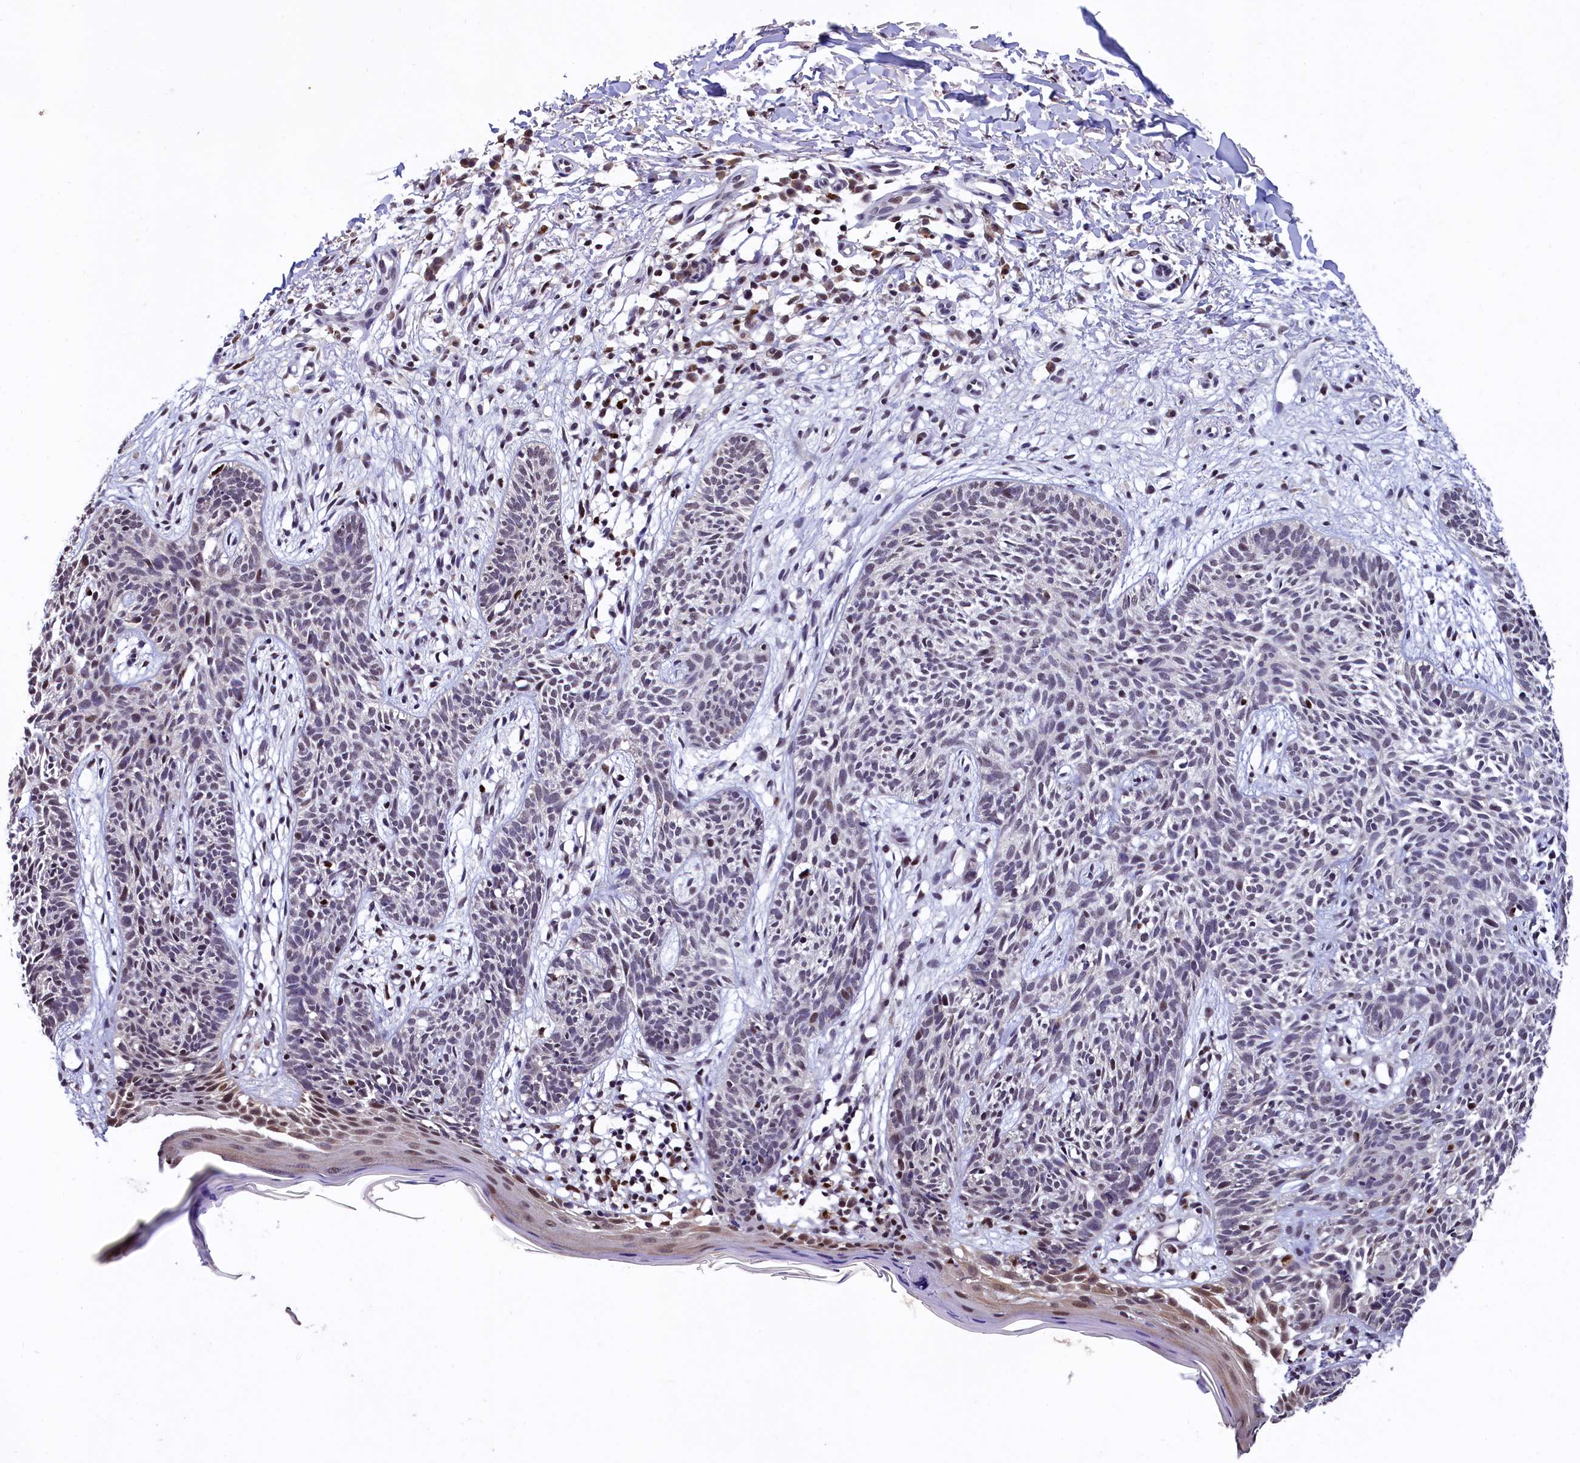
{"staining": {"intensity": "negative", "quantity": "none", "location": "none"}, "tissue": "skin cancer", "cell_type": "Tumor cells", "image_type": "cancer", "snomed": [{"axis": "morphology", "description": "Basal cell carcinoma"}, {"axis": "topography", "description": "Skin"}], "caption": "DAB immunohistochemical staining of skin cancer (basal cell carcinoma) shows no significant positivity in tumor cells.", "gene": "HECTD4", "patient": {"sex": "female", "age": 66}}